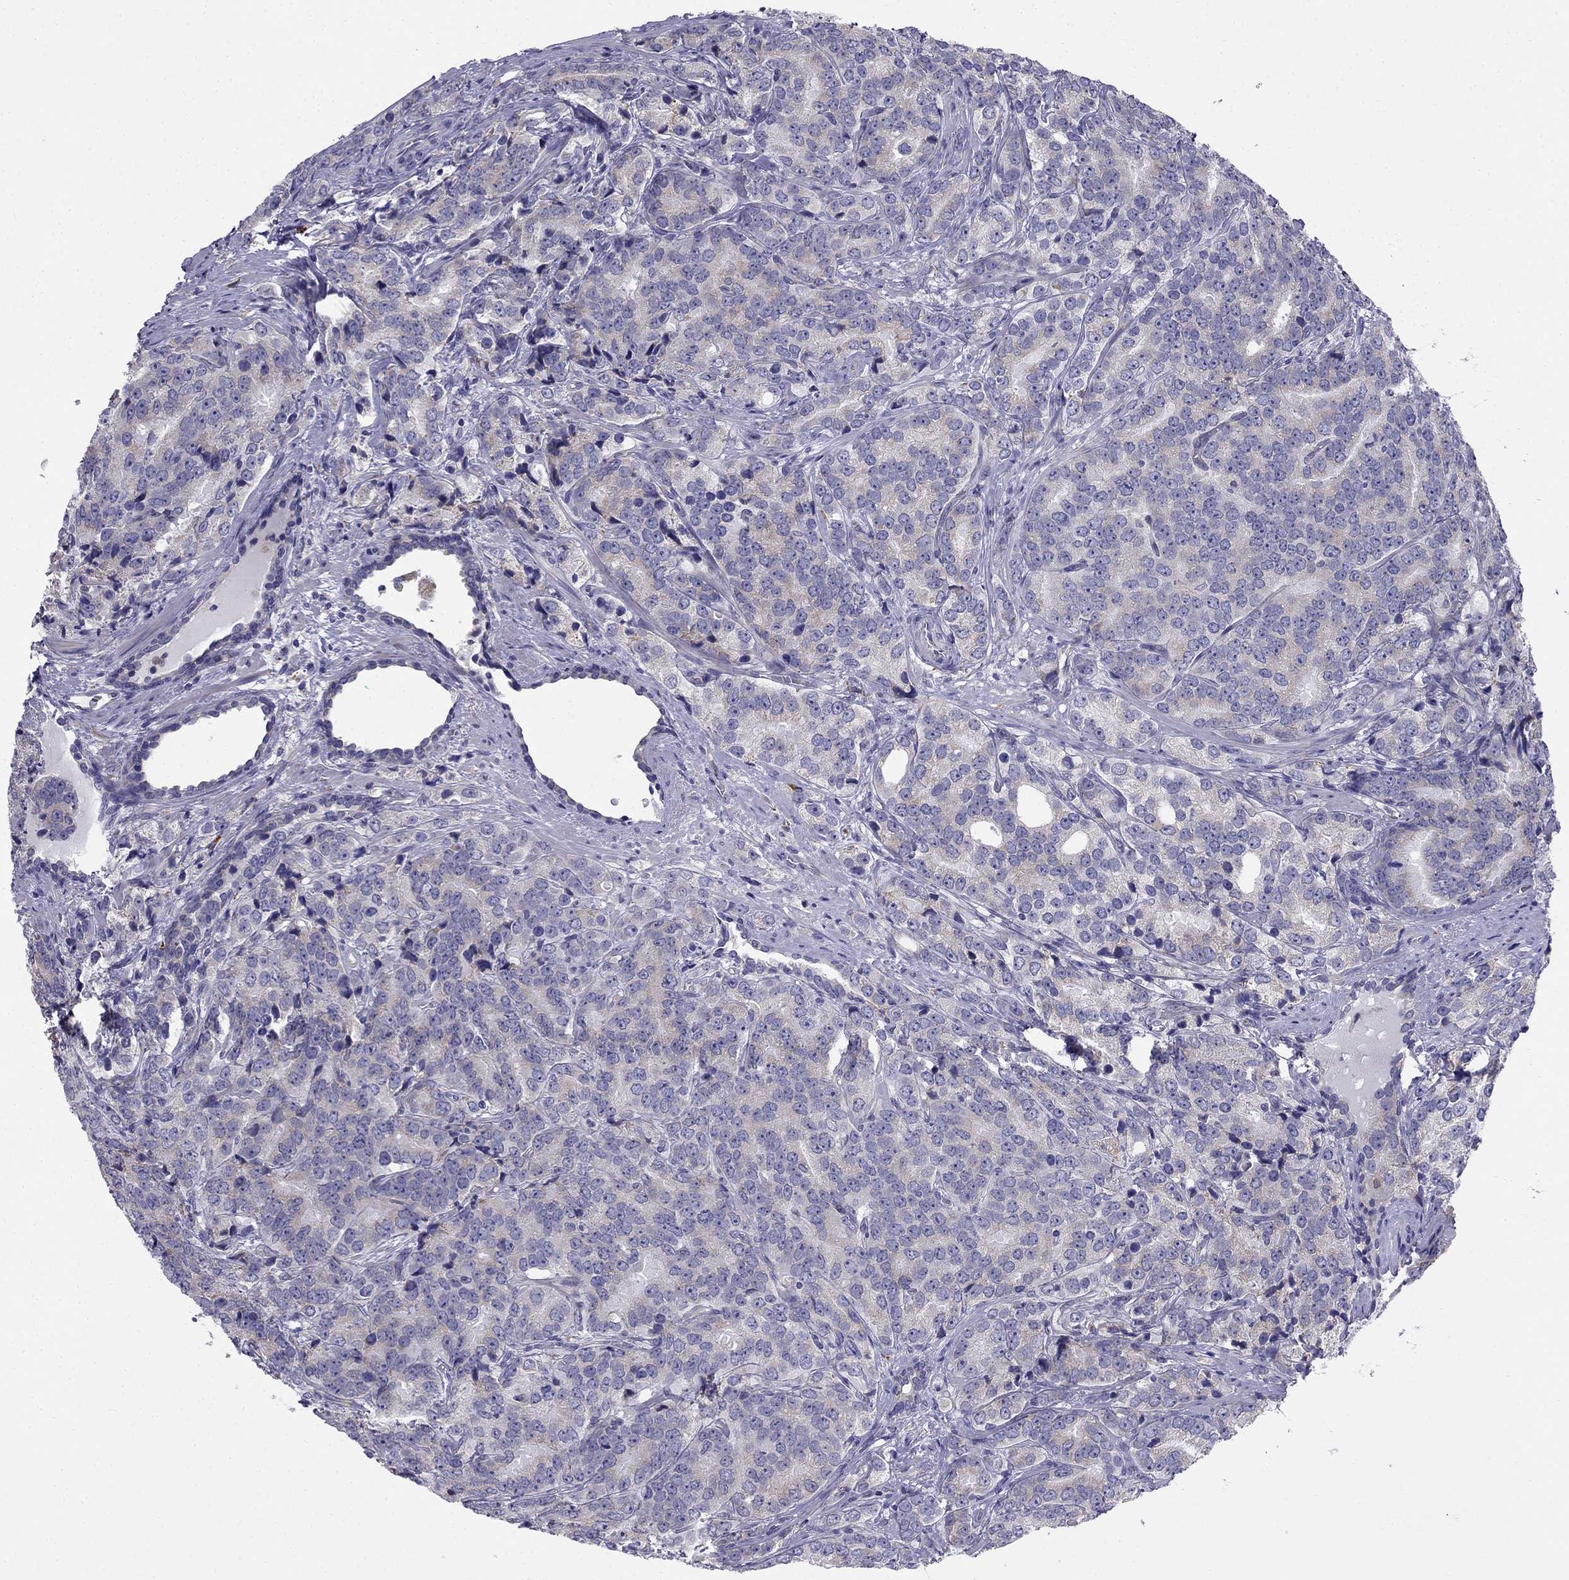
{"staining": {"intensity": "weak", "quantity": "<25%", "location": "cytoplasmic/membranous"}, "tissue": "prostate cancer", "cell_type": "Tumor cells", "image_type": "cancer", "snomed": [{"axis": "morphology", "description": "Adenocarcinoma, NOS"}, {"axis": "topography", "description": "Prostate"}], "caption": "This is an immunohistochemistry (IHC) micrograph of human prostate cancer (adenocarcinoma). There is no positivity in tumor cells.", "gene": "LONRF2", "patient": {"sex": "male", "age": 71}}